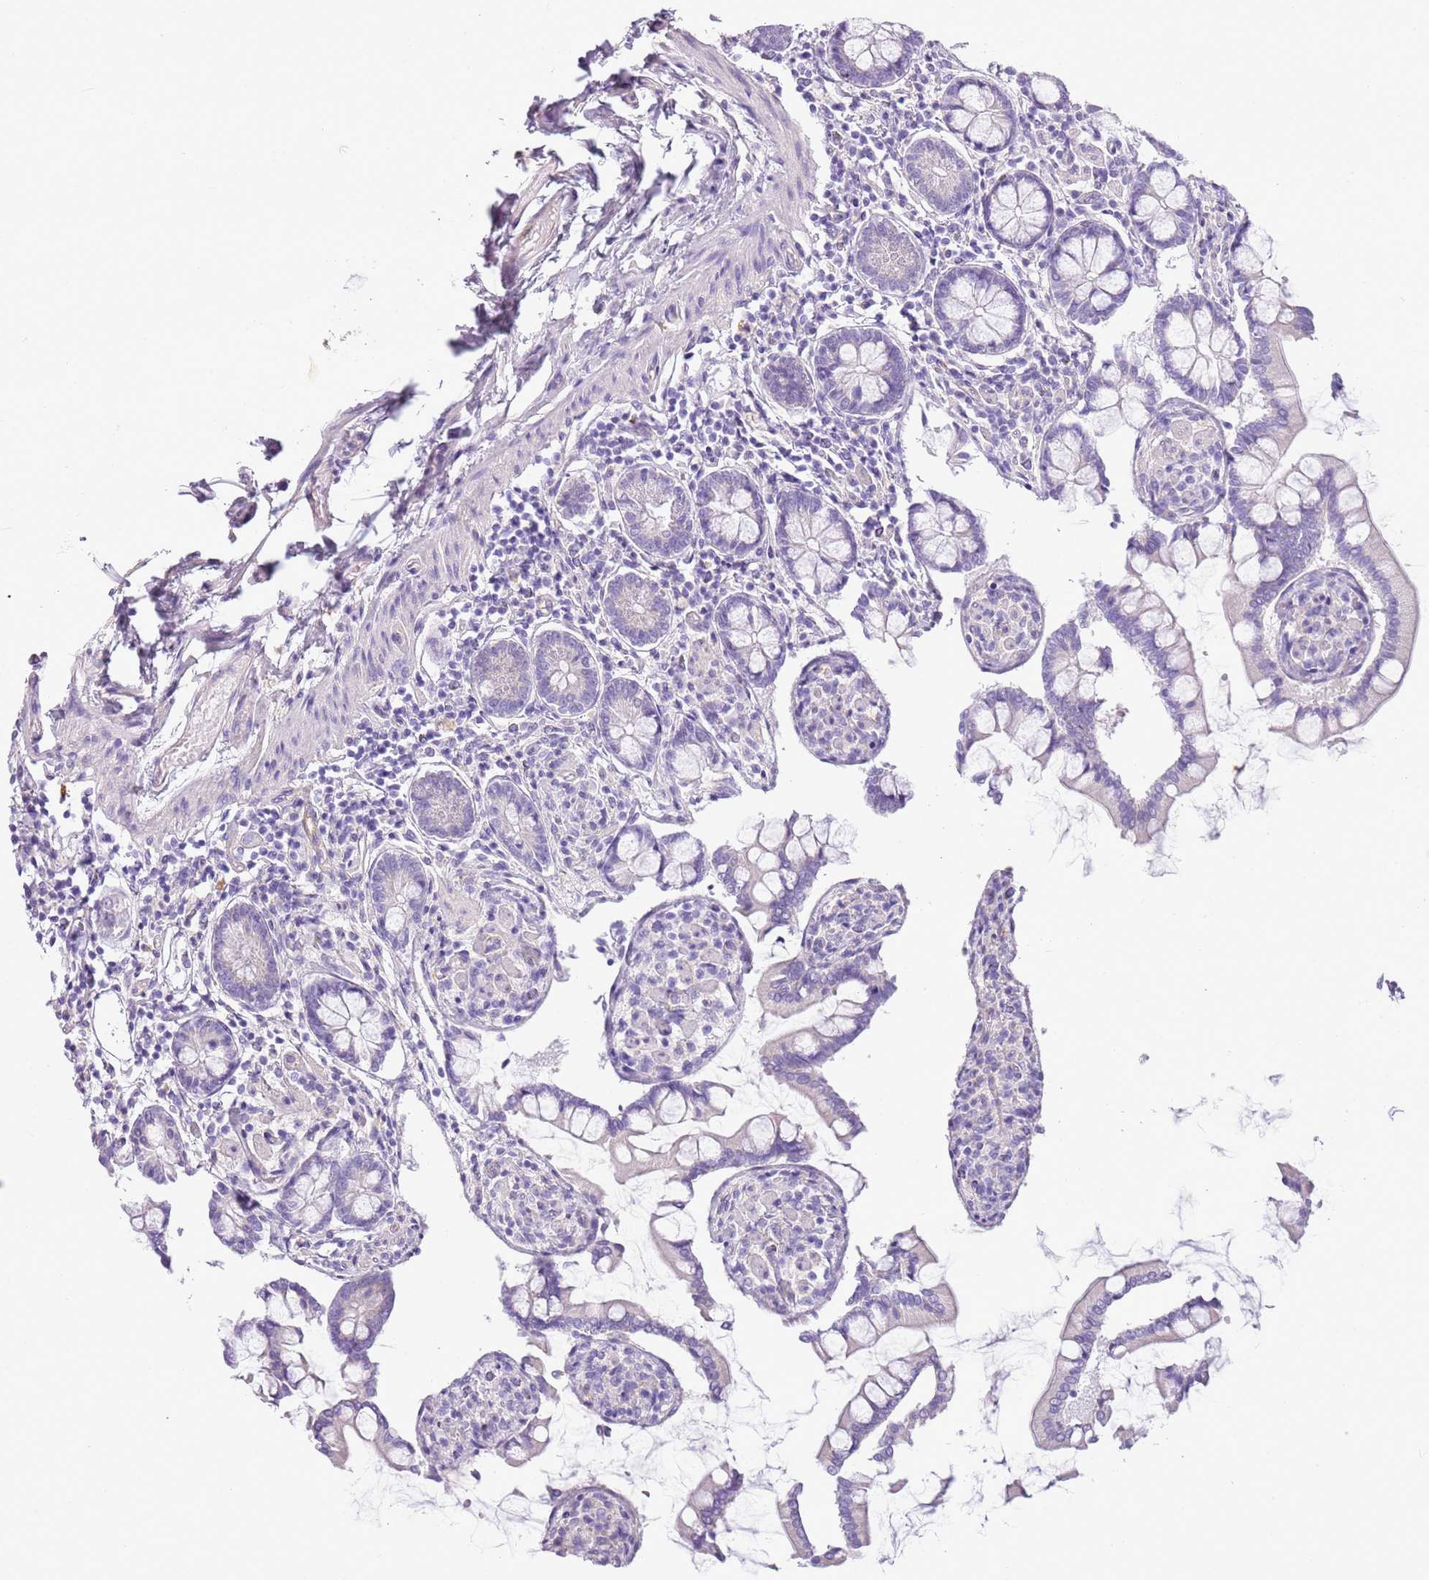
{"staining": {"intensity": "negative", "quantity": "none", "location": "none"}, "tissue": "small intestine", "cell_type": "Glandular cells", "image_type": "normal", "snomed": [{"axis": "morphology", "description": "Normal tissue, NOS"}, {"axis": "topography", "description": "Small intestine"}], "caption": "Immunohistochemical staining of normal small intestine exhibits no significant expression in glandular cells.", "gene": "CD177", "patient": {"sex": "male", "age": 41}}